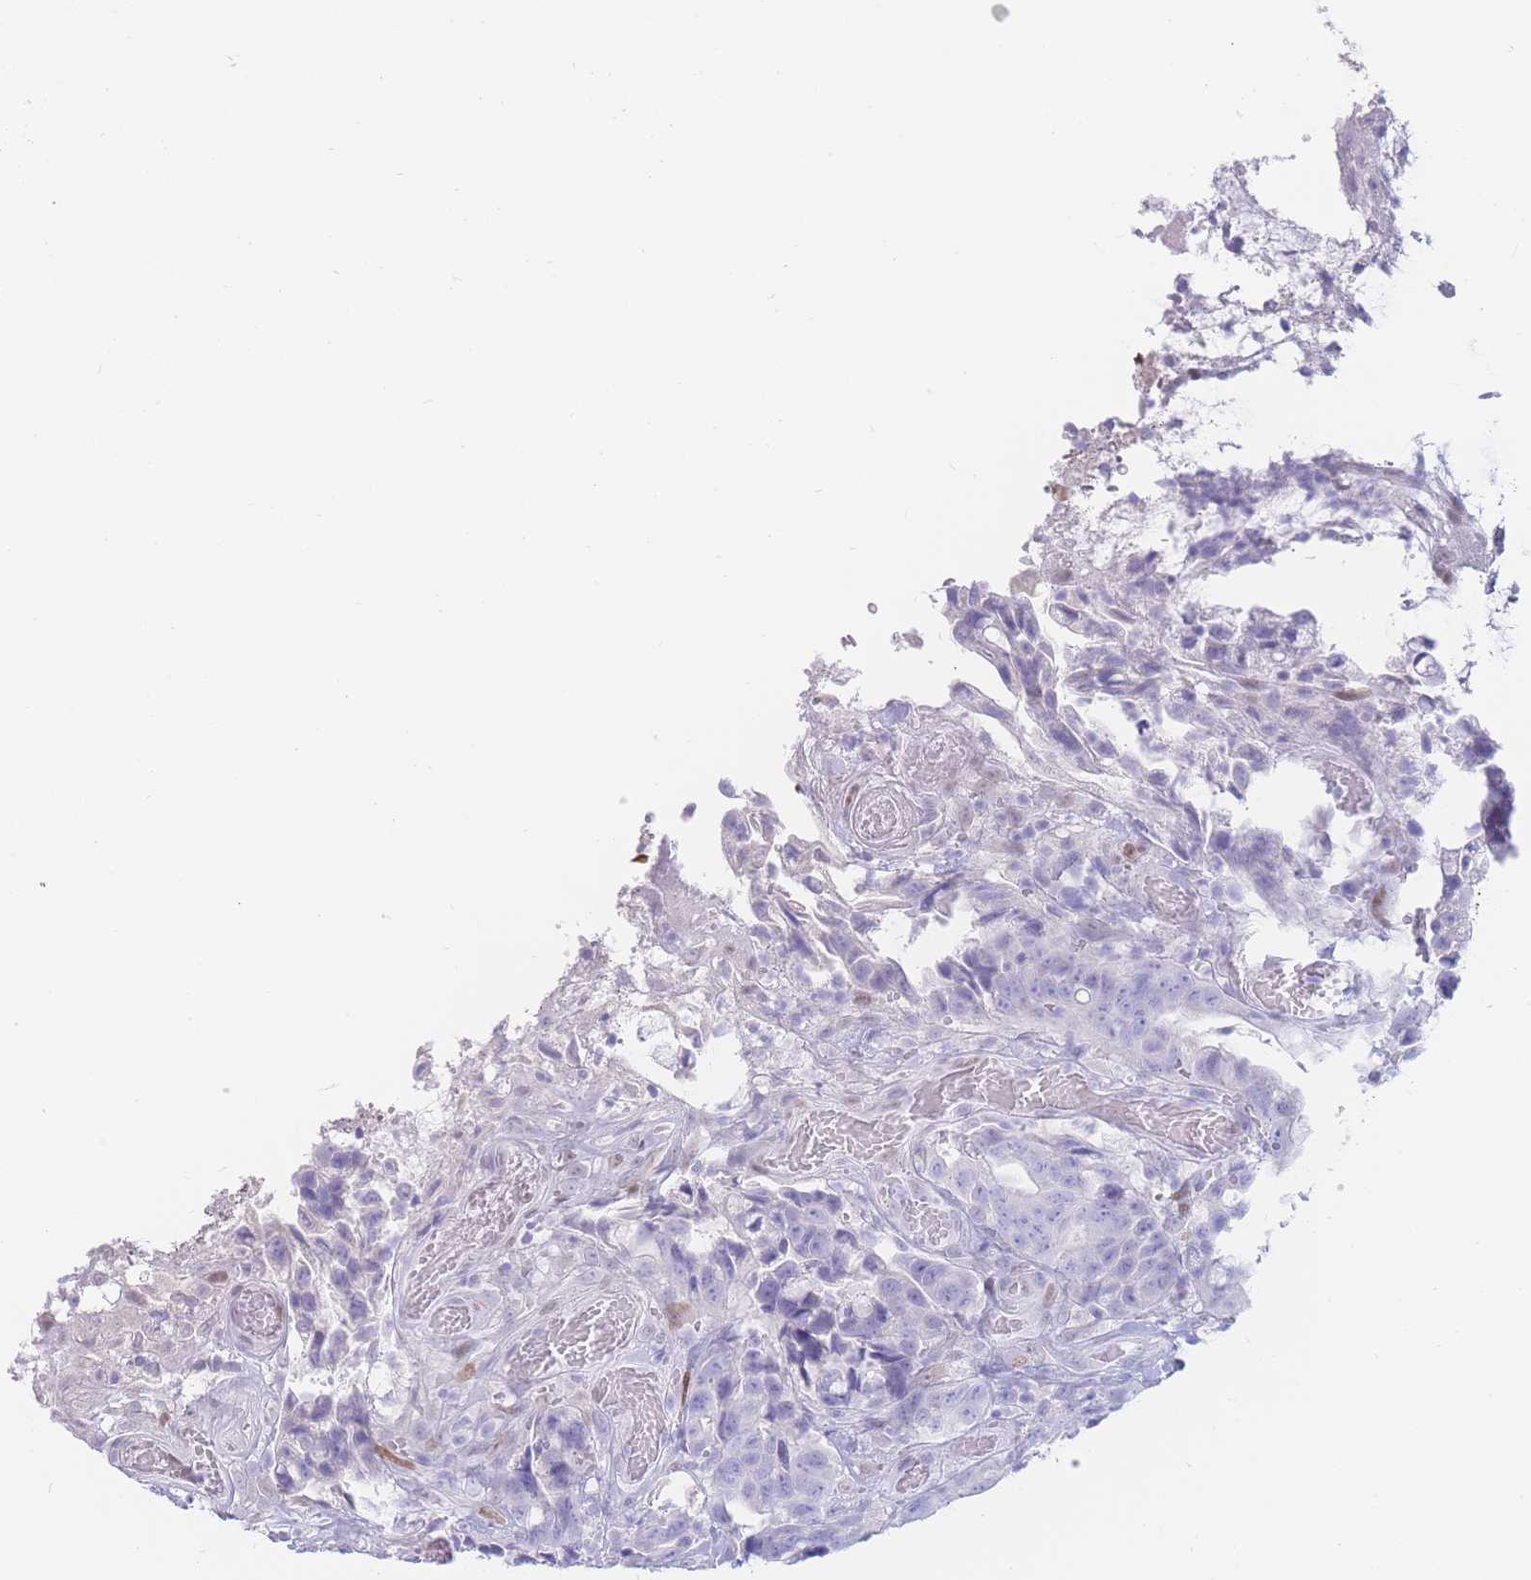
{"staining": {"intensity": "negative", "quantity": "none", "location": "none"}, "tissue": "colorectal cancer", "cell_type": "Tumor cells", "image_type": "cancer", "snomed": [{"axis": "morphology", "description": "Adenocarcinoma, NOS"}, {"axis": "topography", "description": "Colon"}], "caption": "Tumor cells are negative for protein expression in human colorectal cancer.", "gene": "PSMB5", "patient": {"sex": "female", "age": 82}}